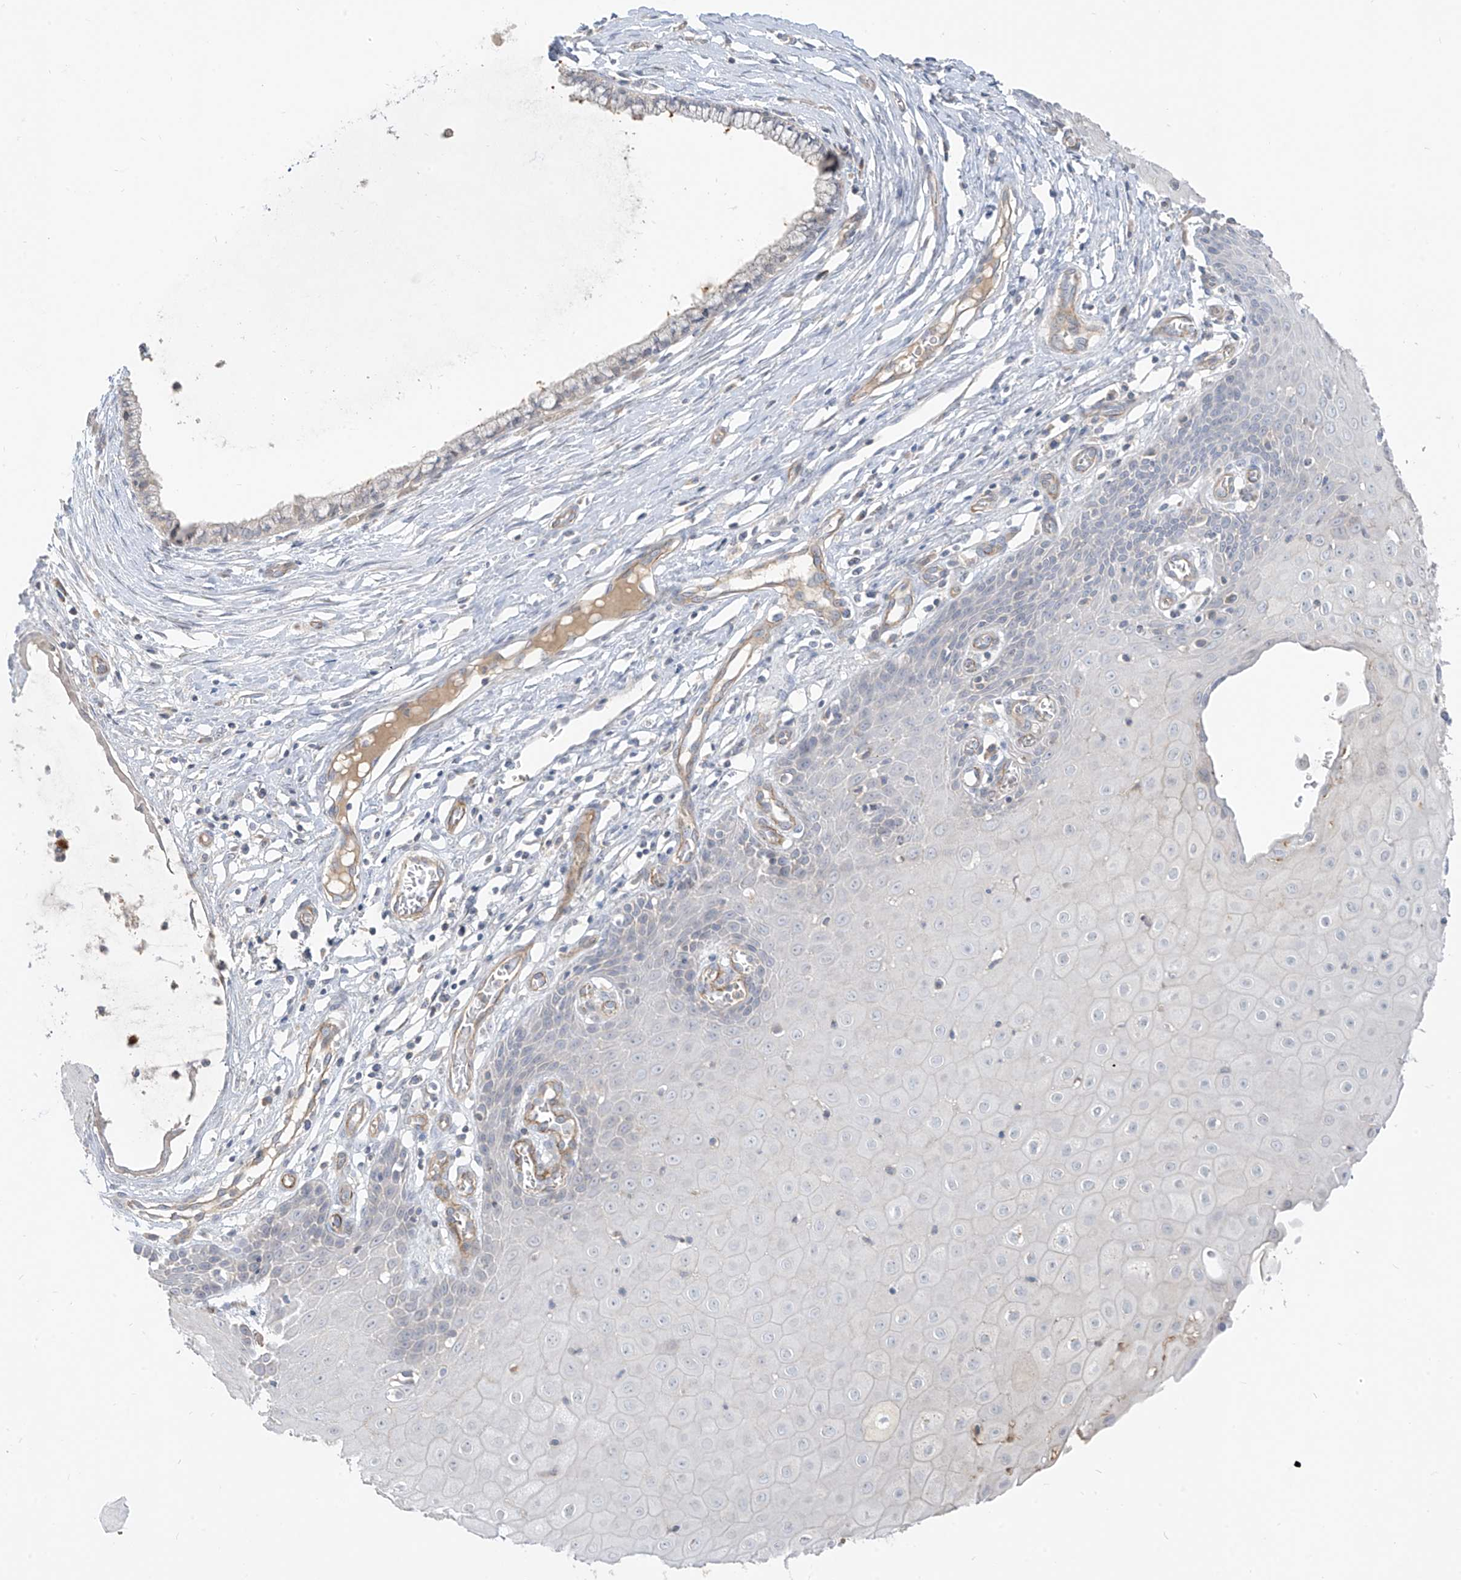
{"staining": {"intensity": "negative", "quantity": "none", "location": "none"}, "tissue": "cervix", "cell_type": "Glandular cells", "image_type": "normal", "snomed": [{"axis": "morphology", "description": "Normal tissue, NOS"}, {"axis": "topography", "description": "Cervix"}], "caption": "Glandular cells show no significant positivity in benign cervix. The staining is performed using DAB brown chromogen with nuclei counter-stained in using hematoxylin.", "gene": "C2orf42", "patient": {"sex": "female", "age": 55}}